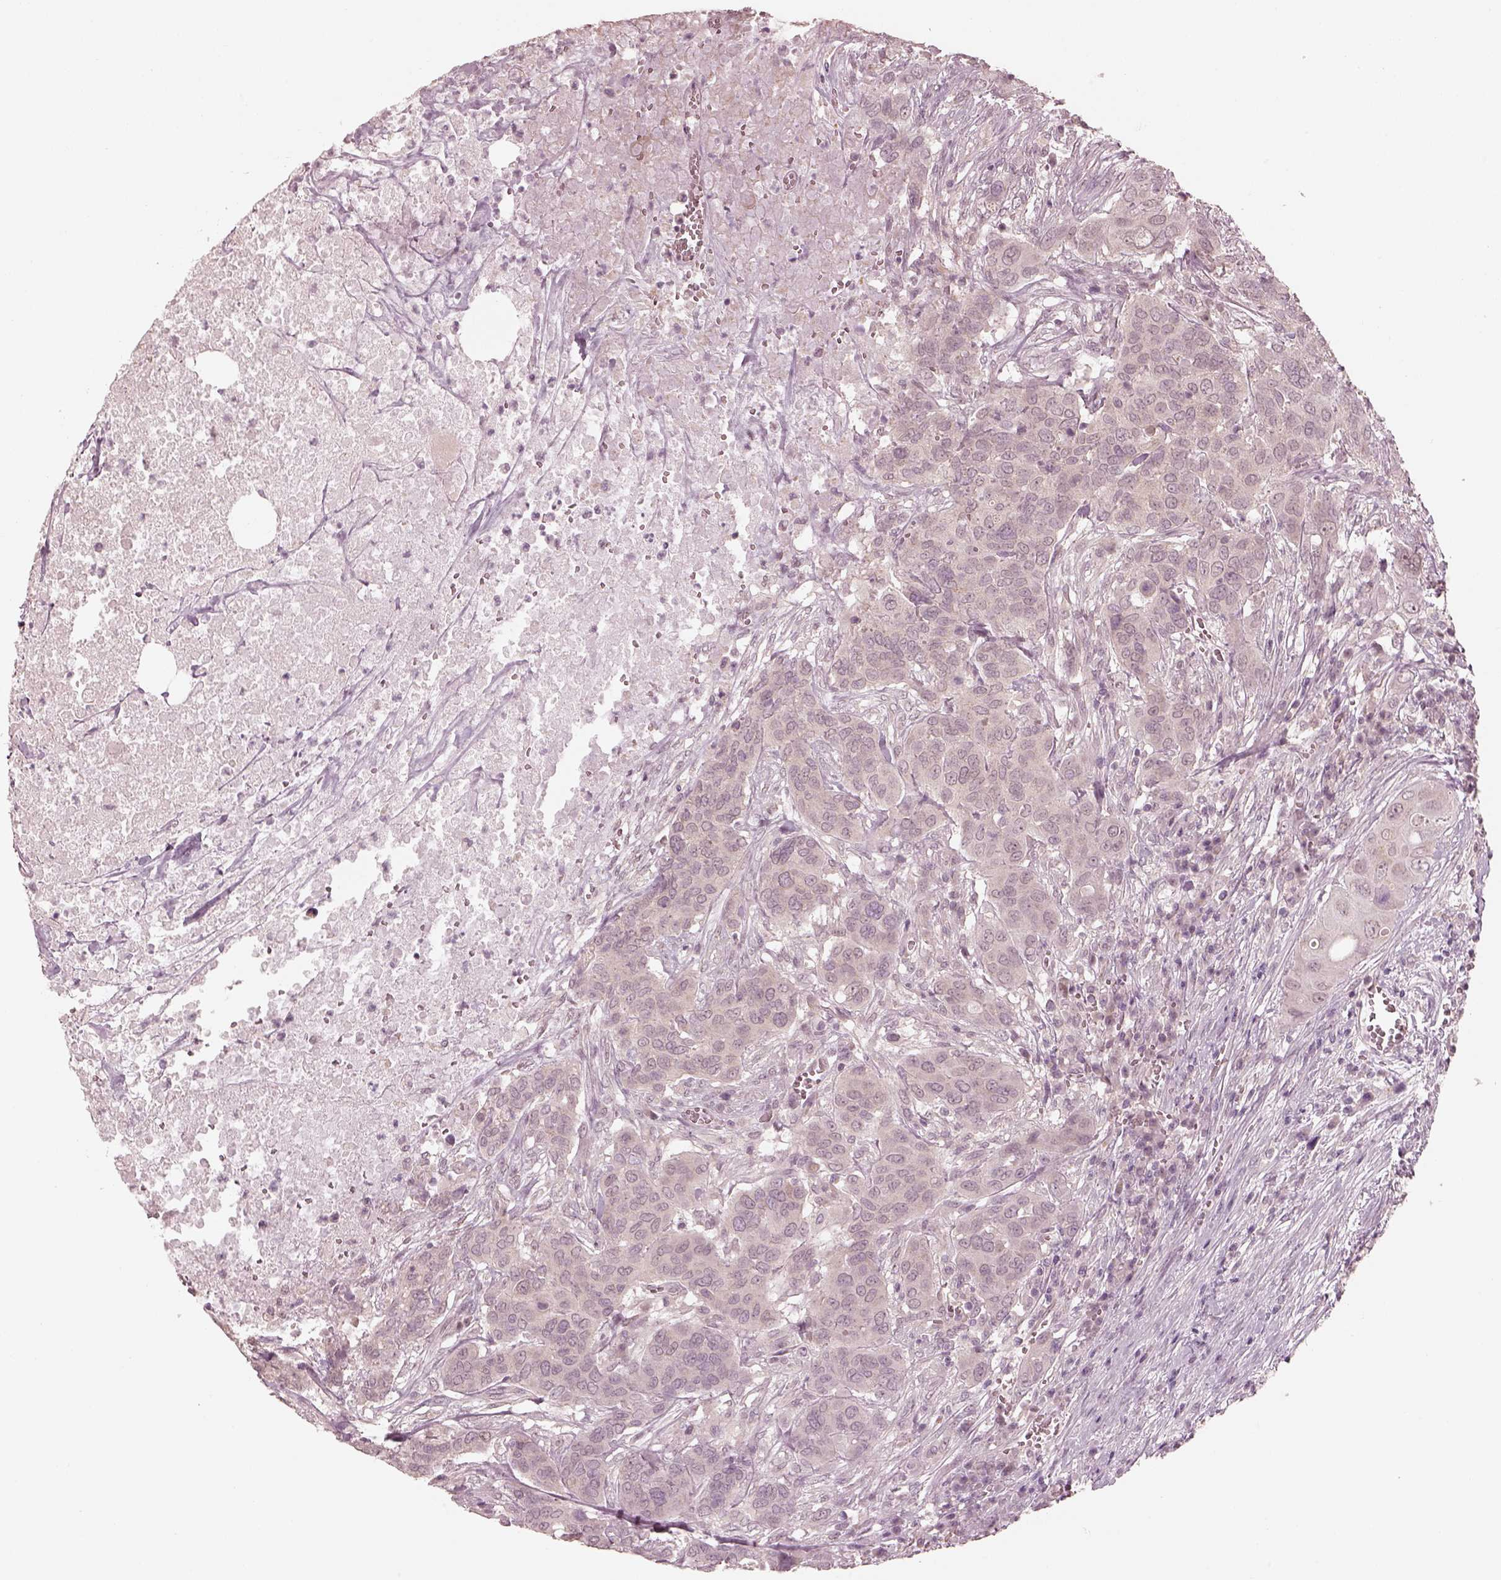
{"staining": {"intensity": "negative", "quantity": "none", "location": "none"}, "tissue": "urothelial cancer", "cell_type": "Tumor cells", "image_type": "cancer", "snomed": [{"axis": "morphology", "description": "Urothelial carcinoma, NOS"}, {"axis": "morphology", "description": "Urothelial carcinoma, High grade"}, {"axis": "topography", "description": "Urinary bladder"}], "caption": "High magnification brightfield microscopy of high-grade urothelial carcinoma stained with DAB (3,3'-diaminobenzidine) (brown) and counterstained with hematoxylin (blue): tumor cells show no significant expression.", "gene": "IQCB1", "patient": {"sex": "male", "age": 63}}